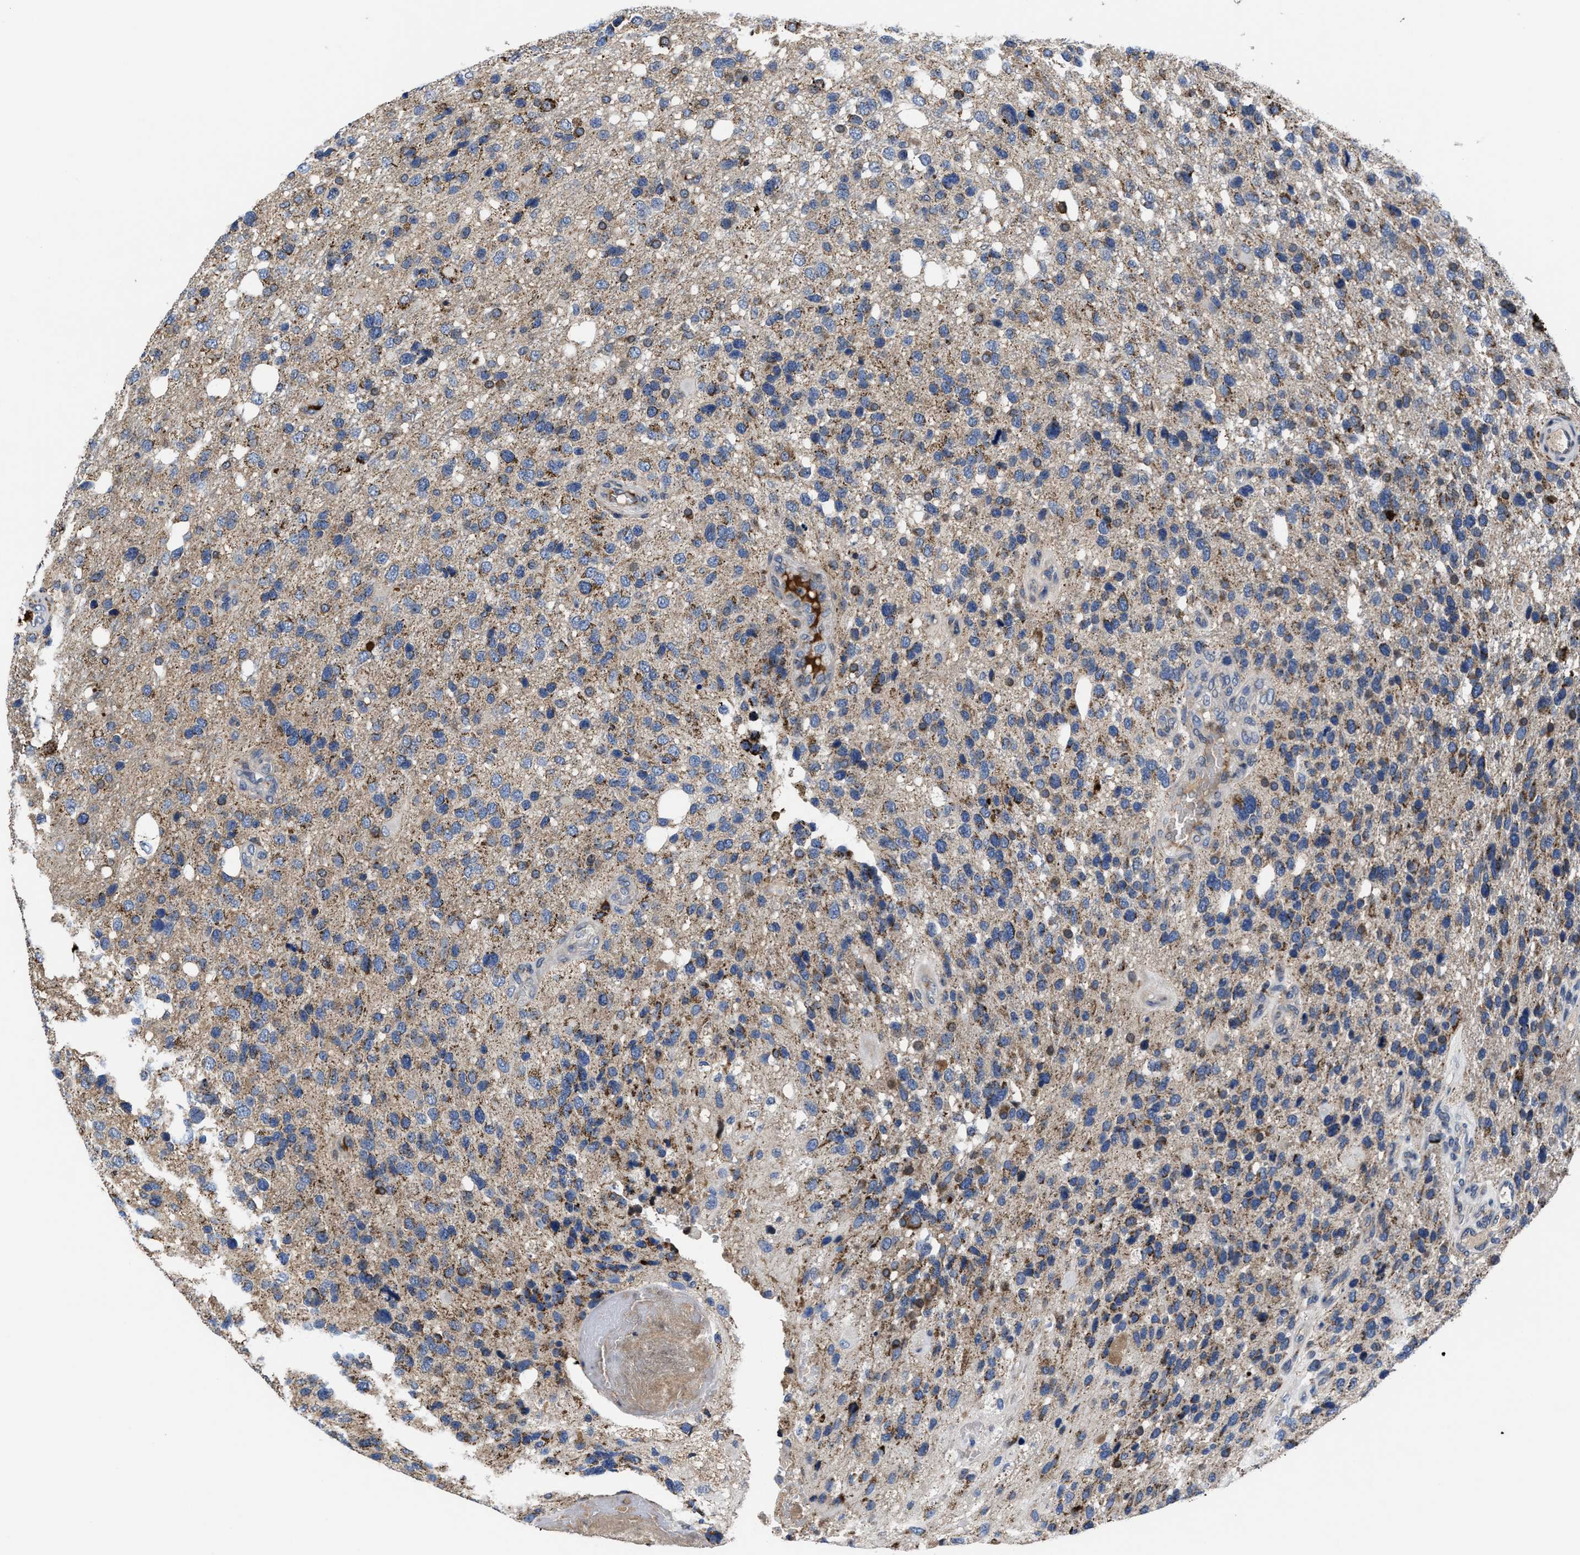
{"staining": {"intensity": "moderate", "quantity": "<25%", "location": "cytoplasmic/membranous"}, "tissue": "glioma", "cell_type": "Tumor cells", "image_type": "cancer", "snomed": [{"axis": "morphology", "description": "Glioma, malignant, High grade"}, {"axis": "topography", "description": "Brain"}], "caption": "DAB (3,3'-diaminobenzidine) immunohistochemical staining of glioma exhibits moderate cytoplasmic/membranous protein expression in approximately <25% of tumor cells.", "gene": "CACNA1D", "patient": {"sex": "female", "age": 58}}